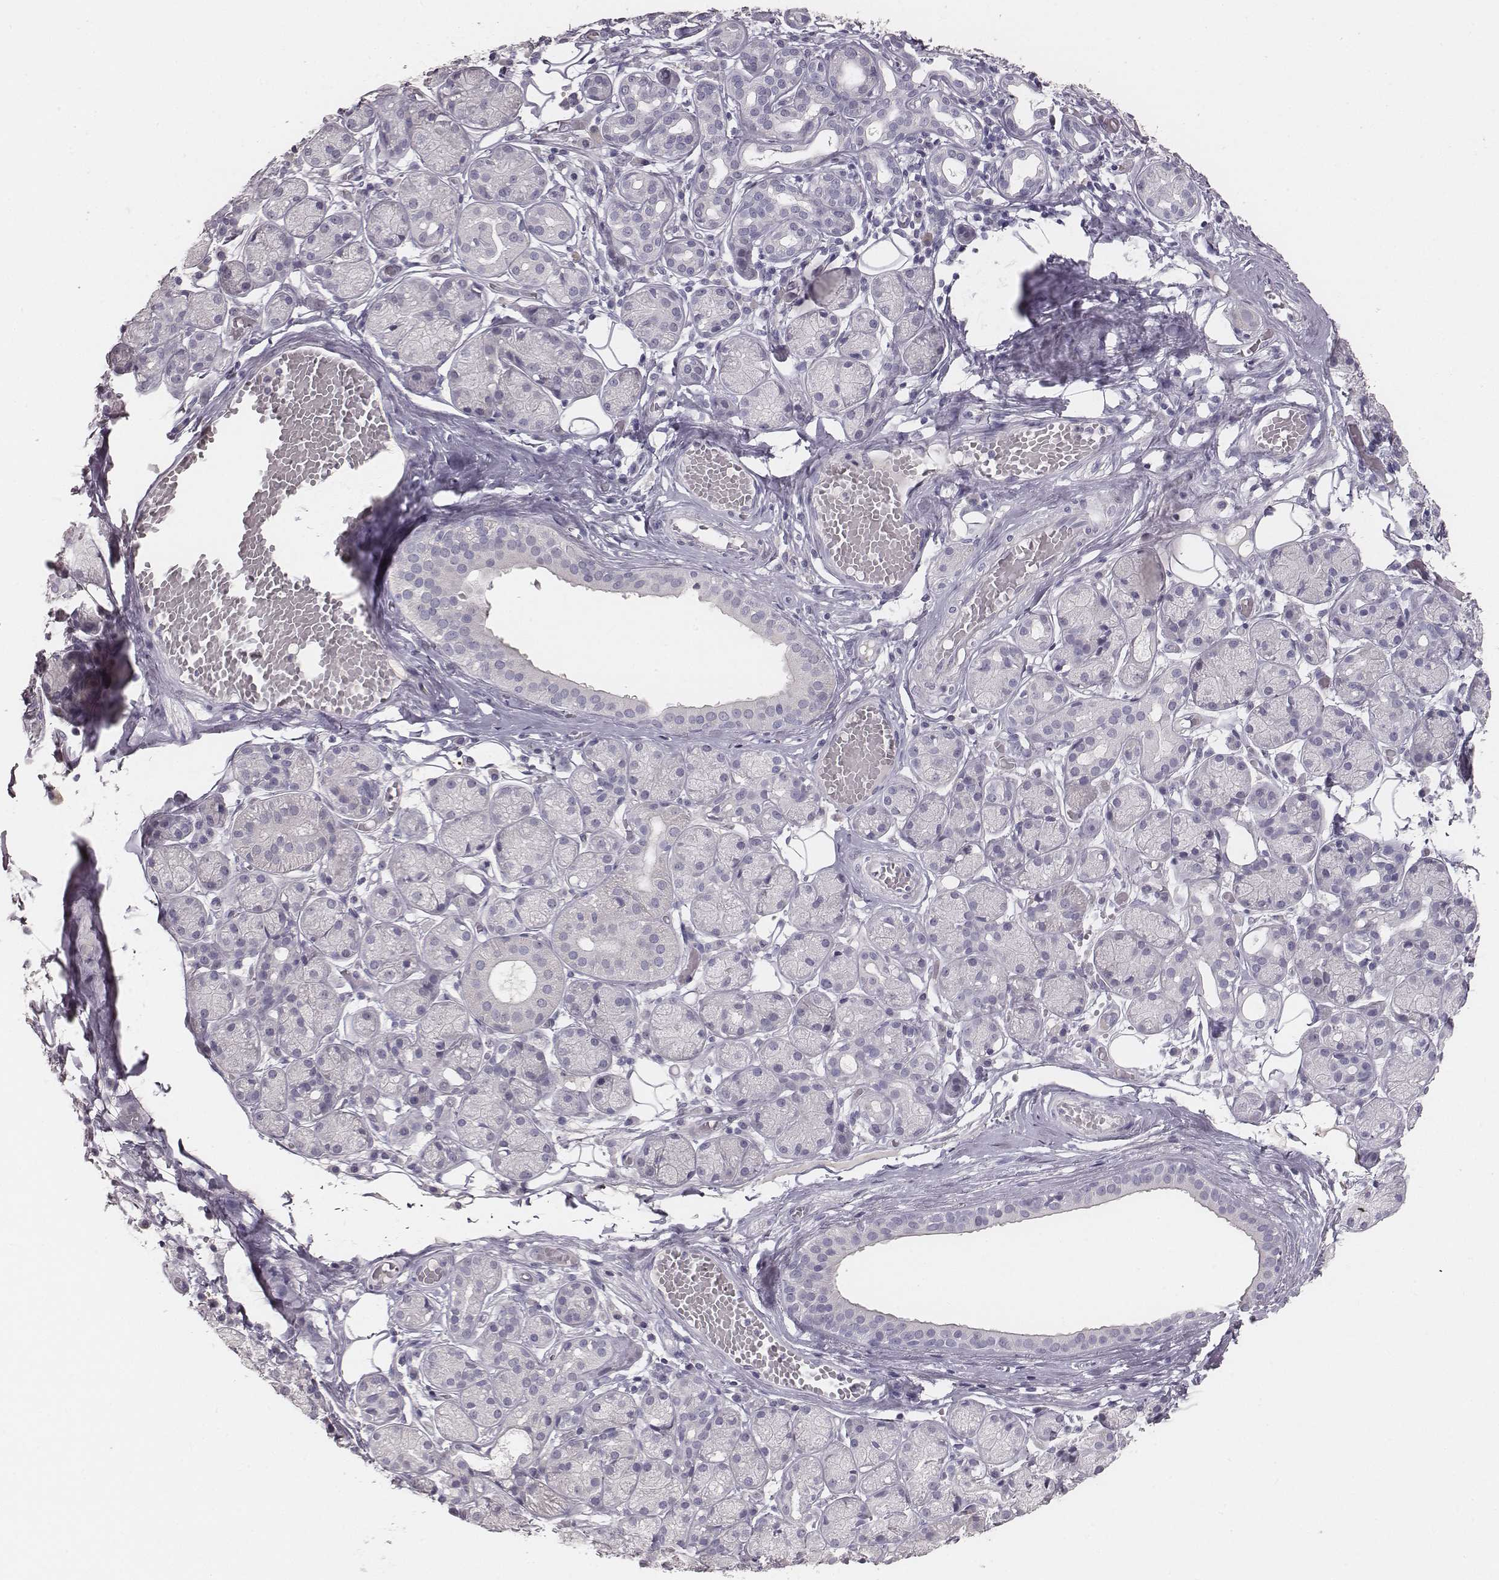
{"staining": {"intensity": "negative", "quantity": "none", "location": "none"}, "tissue": "salivary gland", "cell_type": "Glandular cells", "image_type": "normal", "snomed": [{"axis": "morphology", "description": "Normal tissue, NOS"}, {"axis": "topography", "description": "Salivary gland"}, {"axis": "topography", "description": "Peripheral nerve tissue"}], "caption": "Photomicrograph shows no significant protein positivity in glandular cells of benign salivary gland. (DAB (3,3'-diaminobenzidine) immunohistochemistry visualized using brightfield microscopy, high magnification).", "gene": "MYH6", "patient": {"sex": "male", "age": 71}}